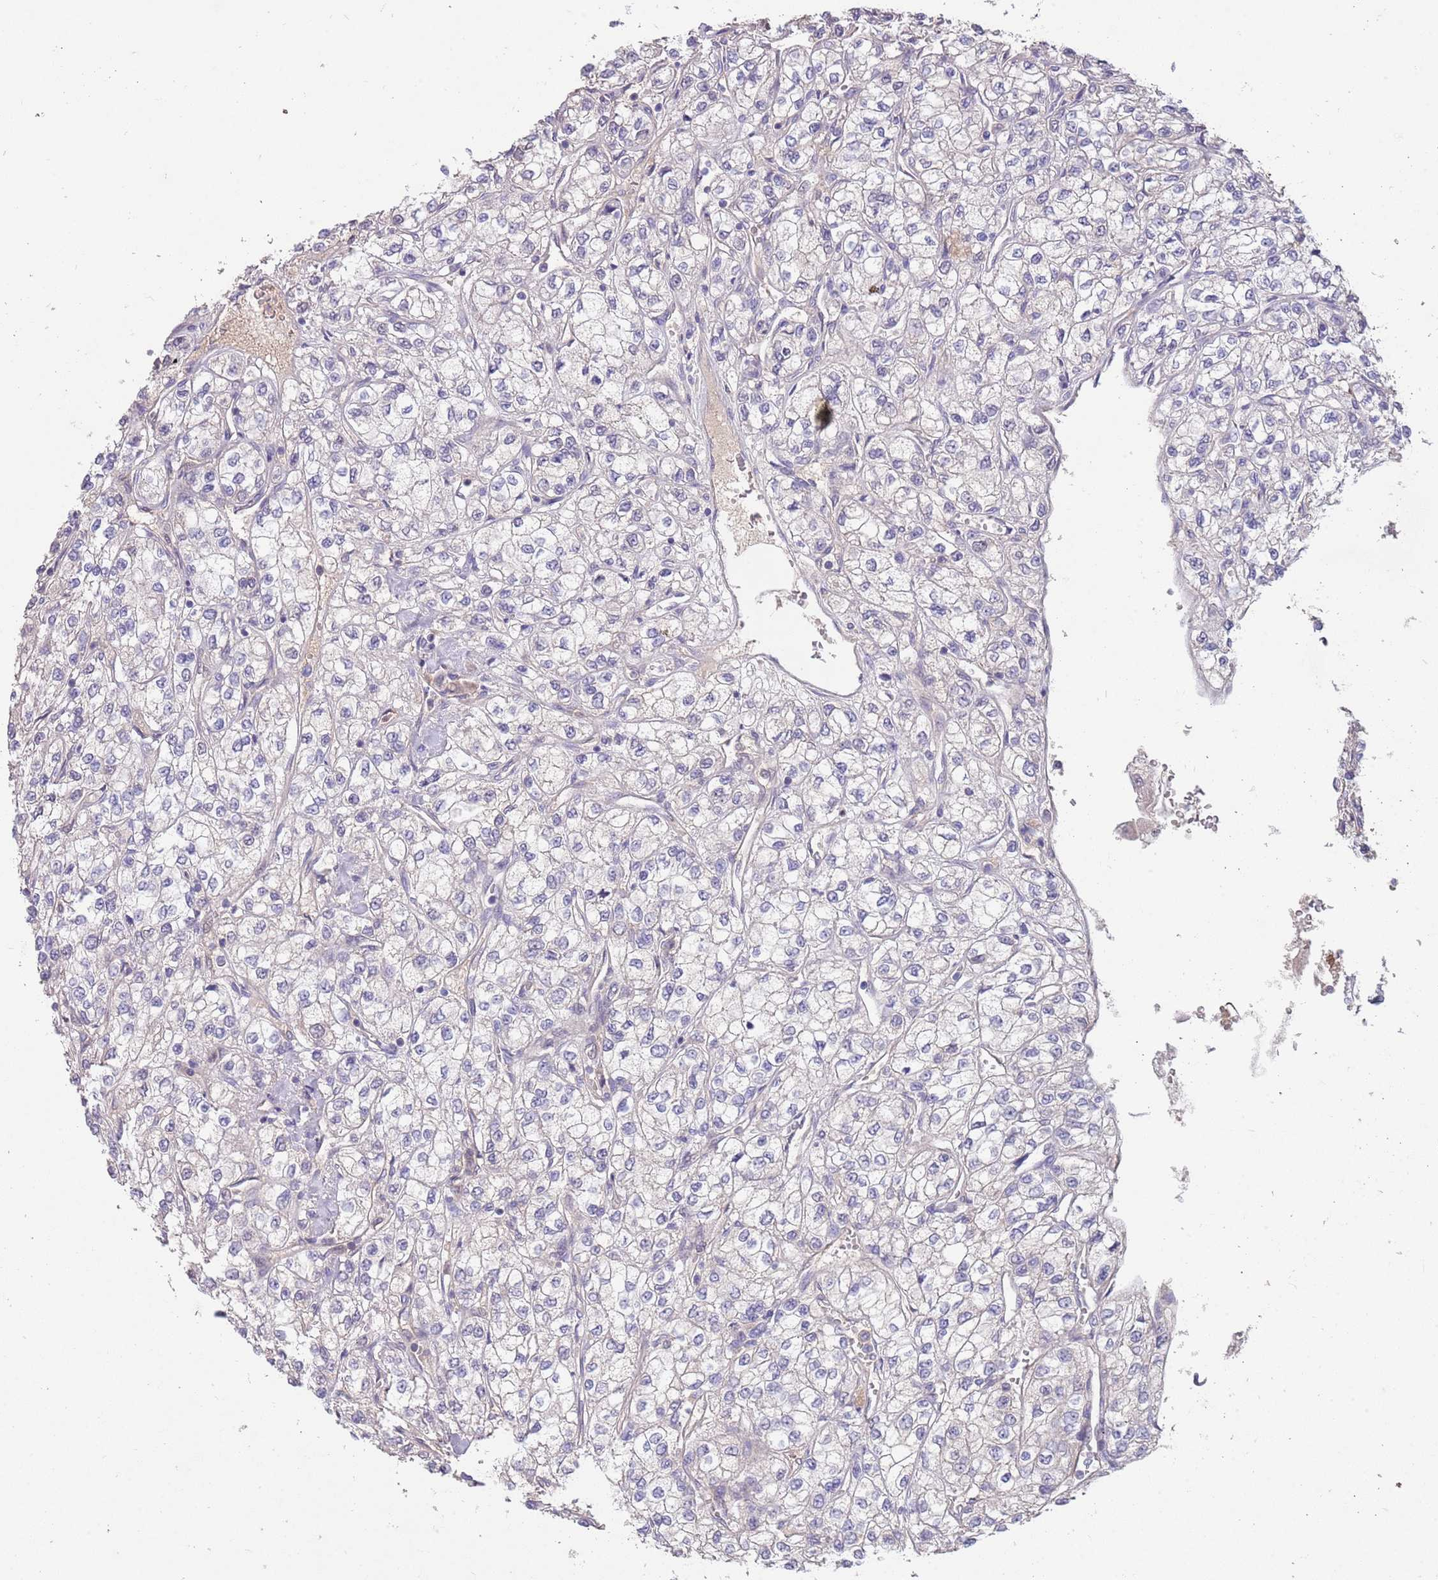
{"staining": {"intensity": "negative", "quantity": "none", "location": "none"}, "tissue": "renal cancer", "cell_type": "Tumor cells", "image_type": "cancer", "snomed": [{"axis": "morphology", "description": "Adenocarcinoma, NOS"}, {"axis": "topography", "description": "Kidney"}], "caption": "Immunohistochemical staining of human adenocarcinoma (renal) exhibits no significant positivity in tumor cells.", "gene": "MEI1", "patient": {"sex": "male", "age": 80}}